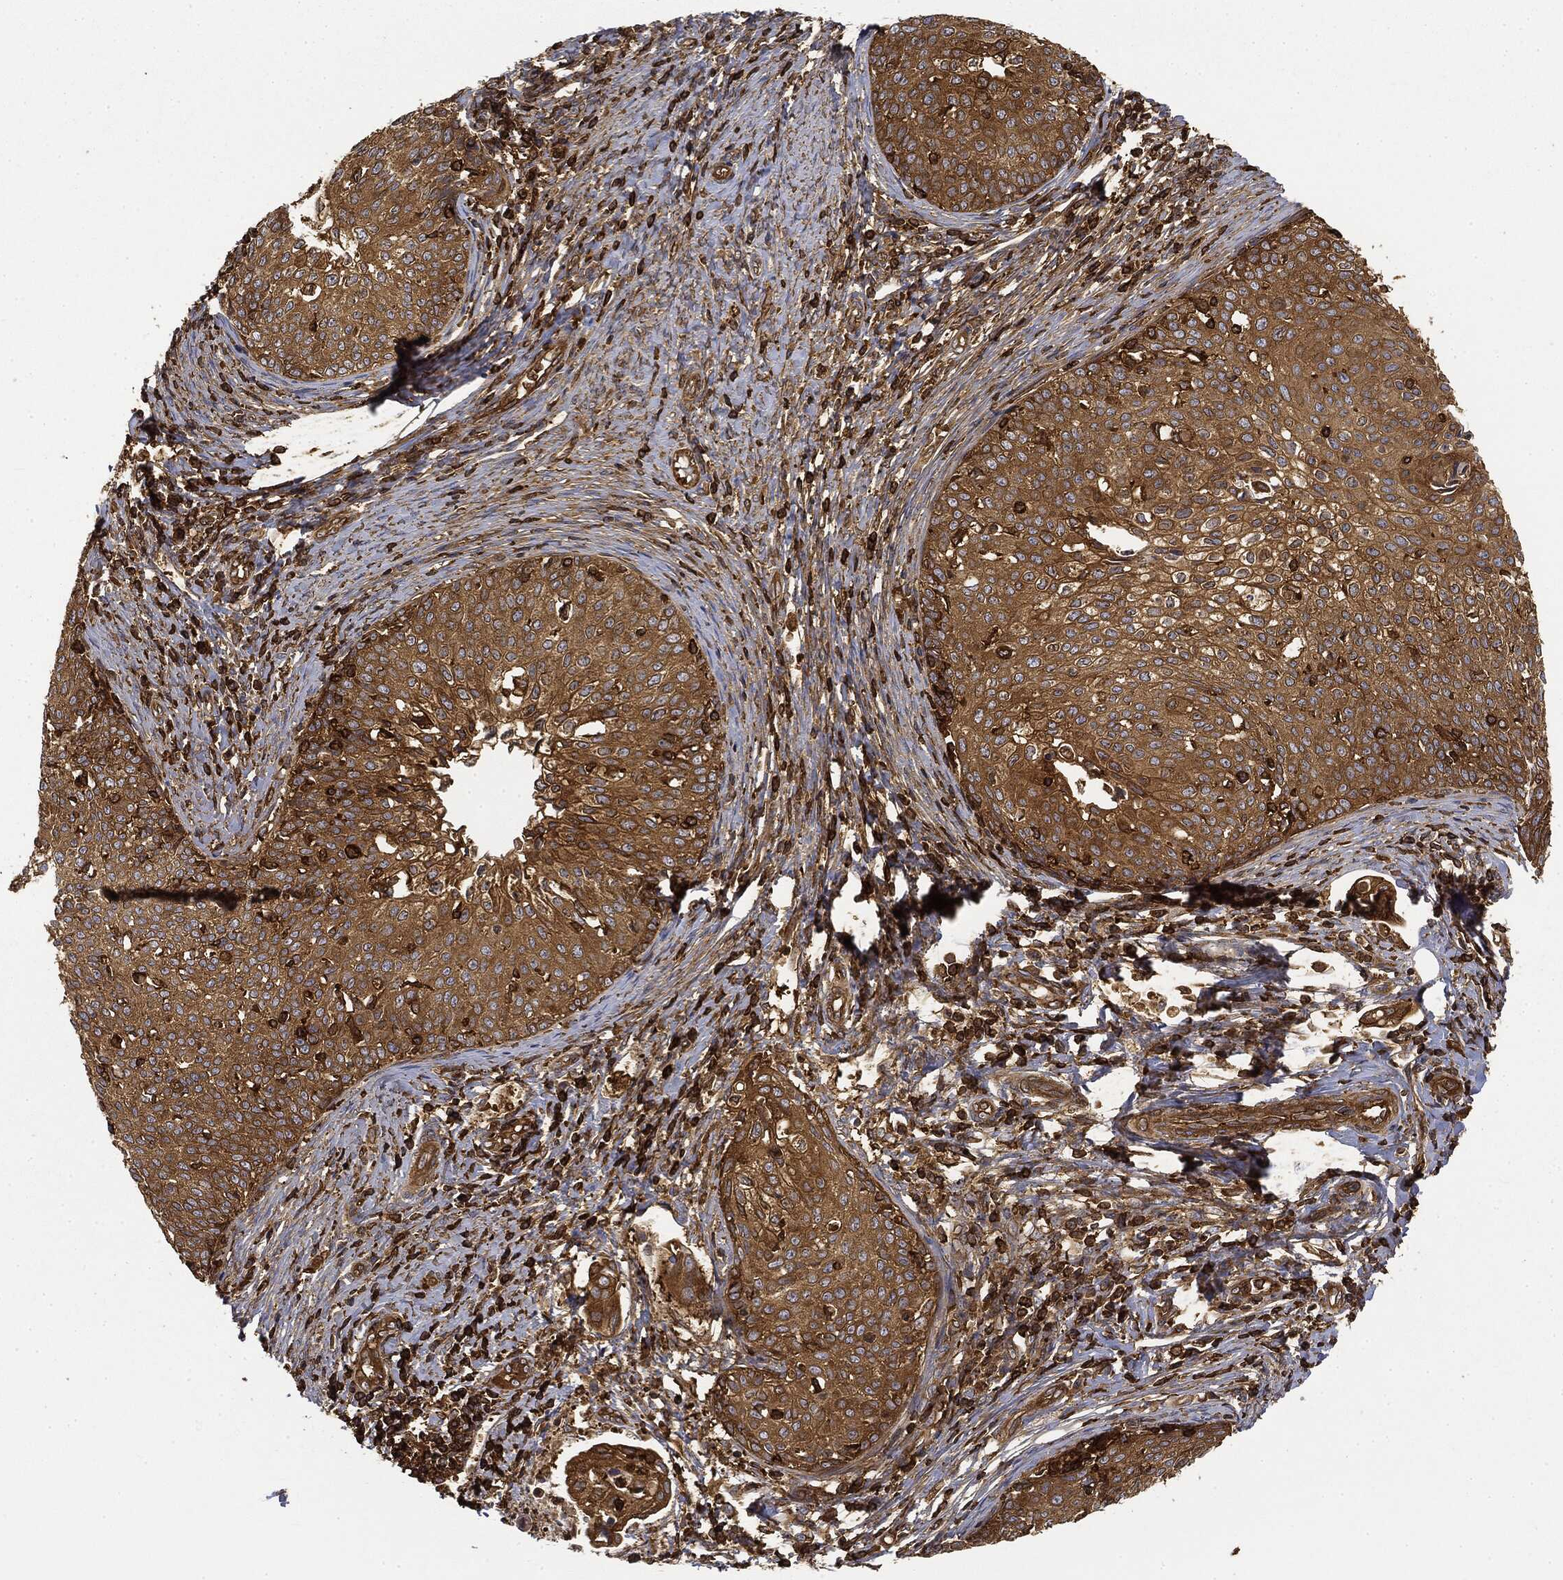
{"staining": {"intensity": "moderate", "quantity": ">75%", "location": "cytoplasmic/membranous"}, "tissue": "cervical cancer", "cell_type": "Tumor cells", "image_type": "cancer", "snomed": [{"axis": "morphology", "description": "Squamous cell carcinoma, NOS"}, {"axis": "topography", "description": "Cervix"}], "caption": "Tumor cells display moderate cytoplasmic/membranous expression in about >75% of cells in cervical cancer.", "gene": "WDR1", "patient": {"sex": "female", "age": 51}}